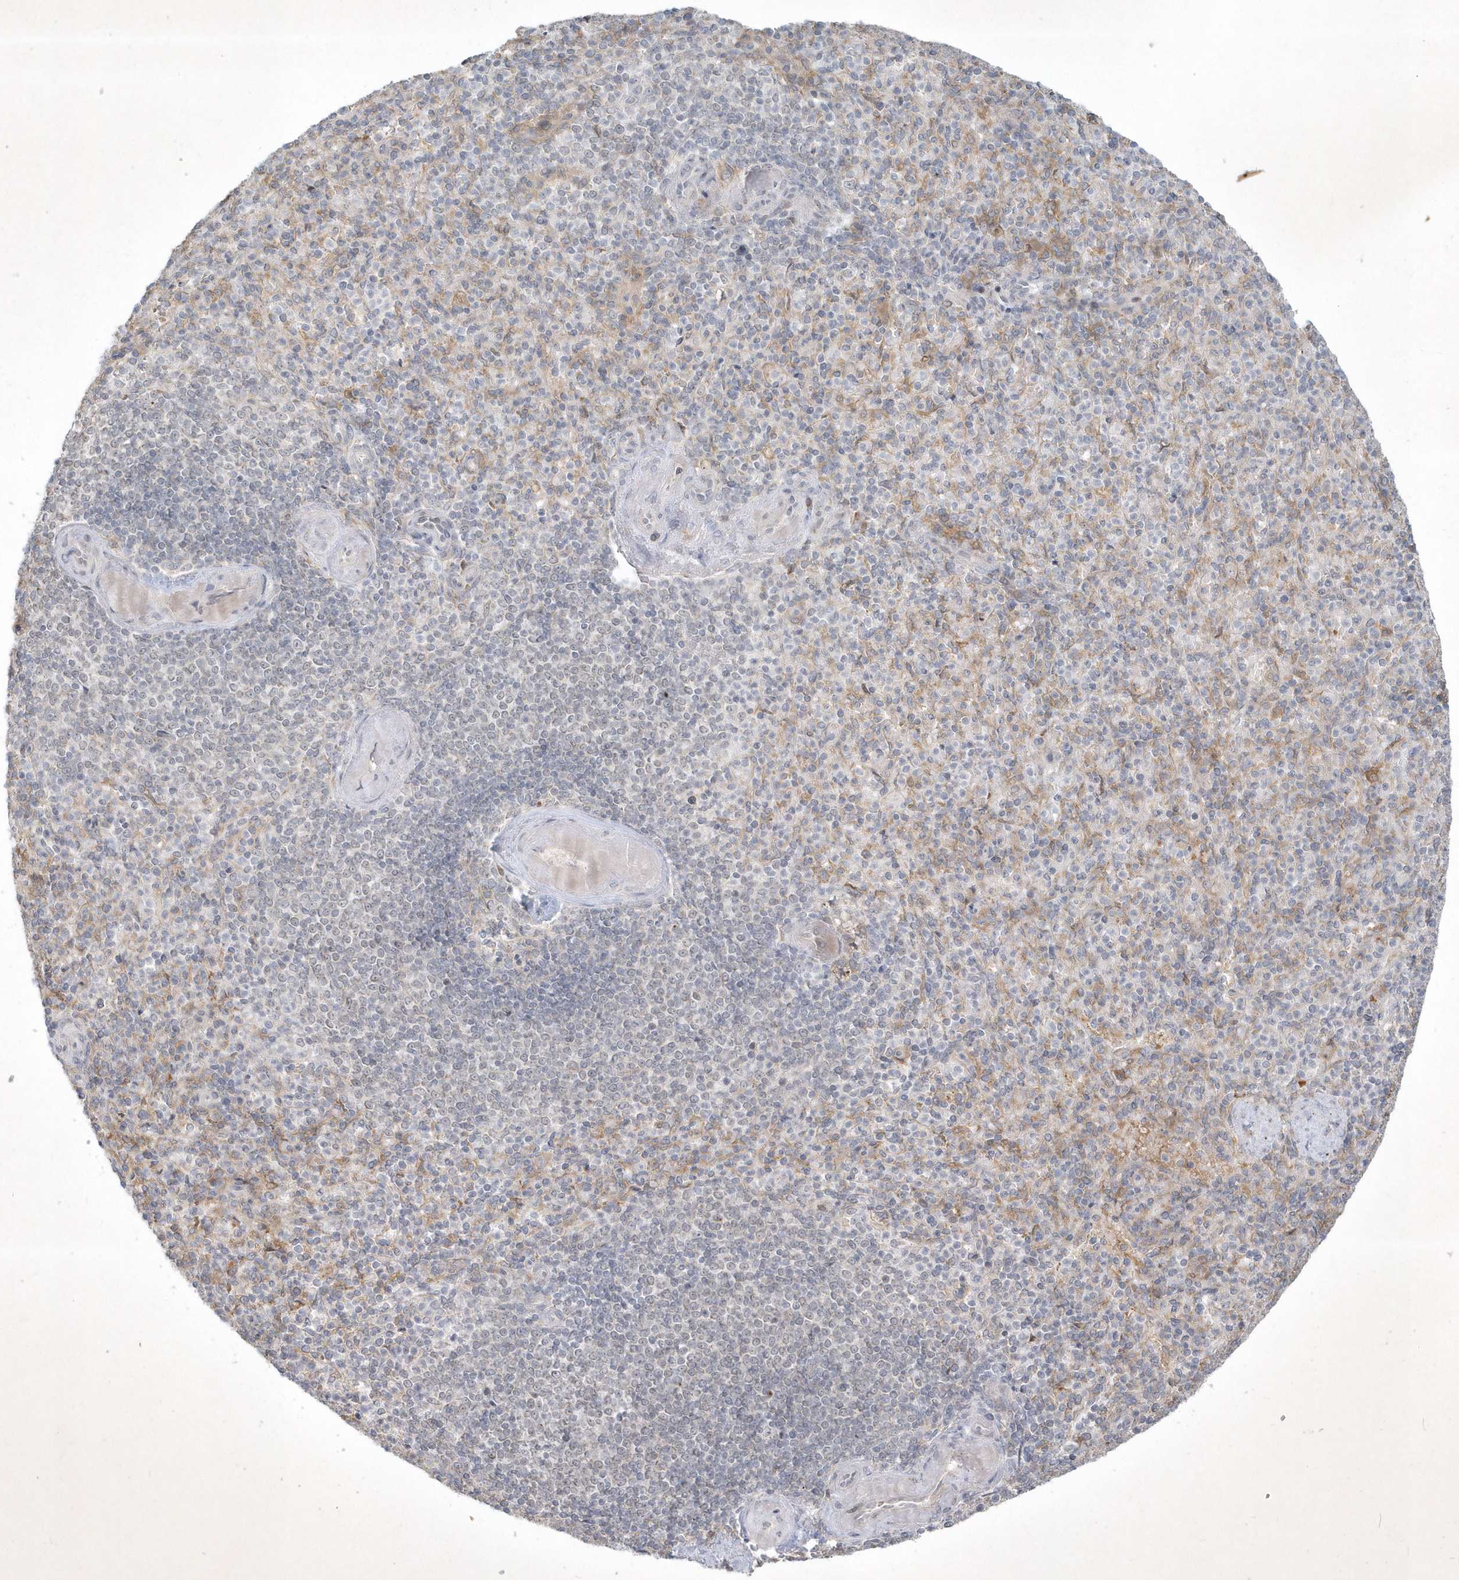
{"staining": {"intensity": "negative", "quantity": "none", "location": "none"}, "tissue": "spleen", "cell_type": "Cells in red pulp", "image_type": "normal", "snomed": [{"axis": "morphology", "description": "Normal tissue, NOS"}, {"axis": "topography", "description": "Spleen"}], "caption": "Immunohistochemical staining of benign human spleen reveals no significant expression in cells in red pulp. (Immunohistochemistry (ihc), brightfield microscopy, high magnification).", "gene": "BOD1L2", "patient": {"sex": "female", "age": 74}}